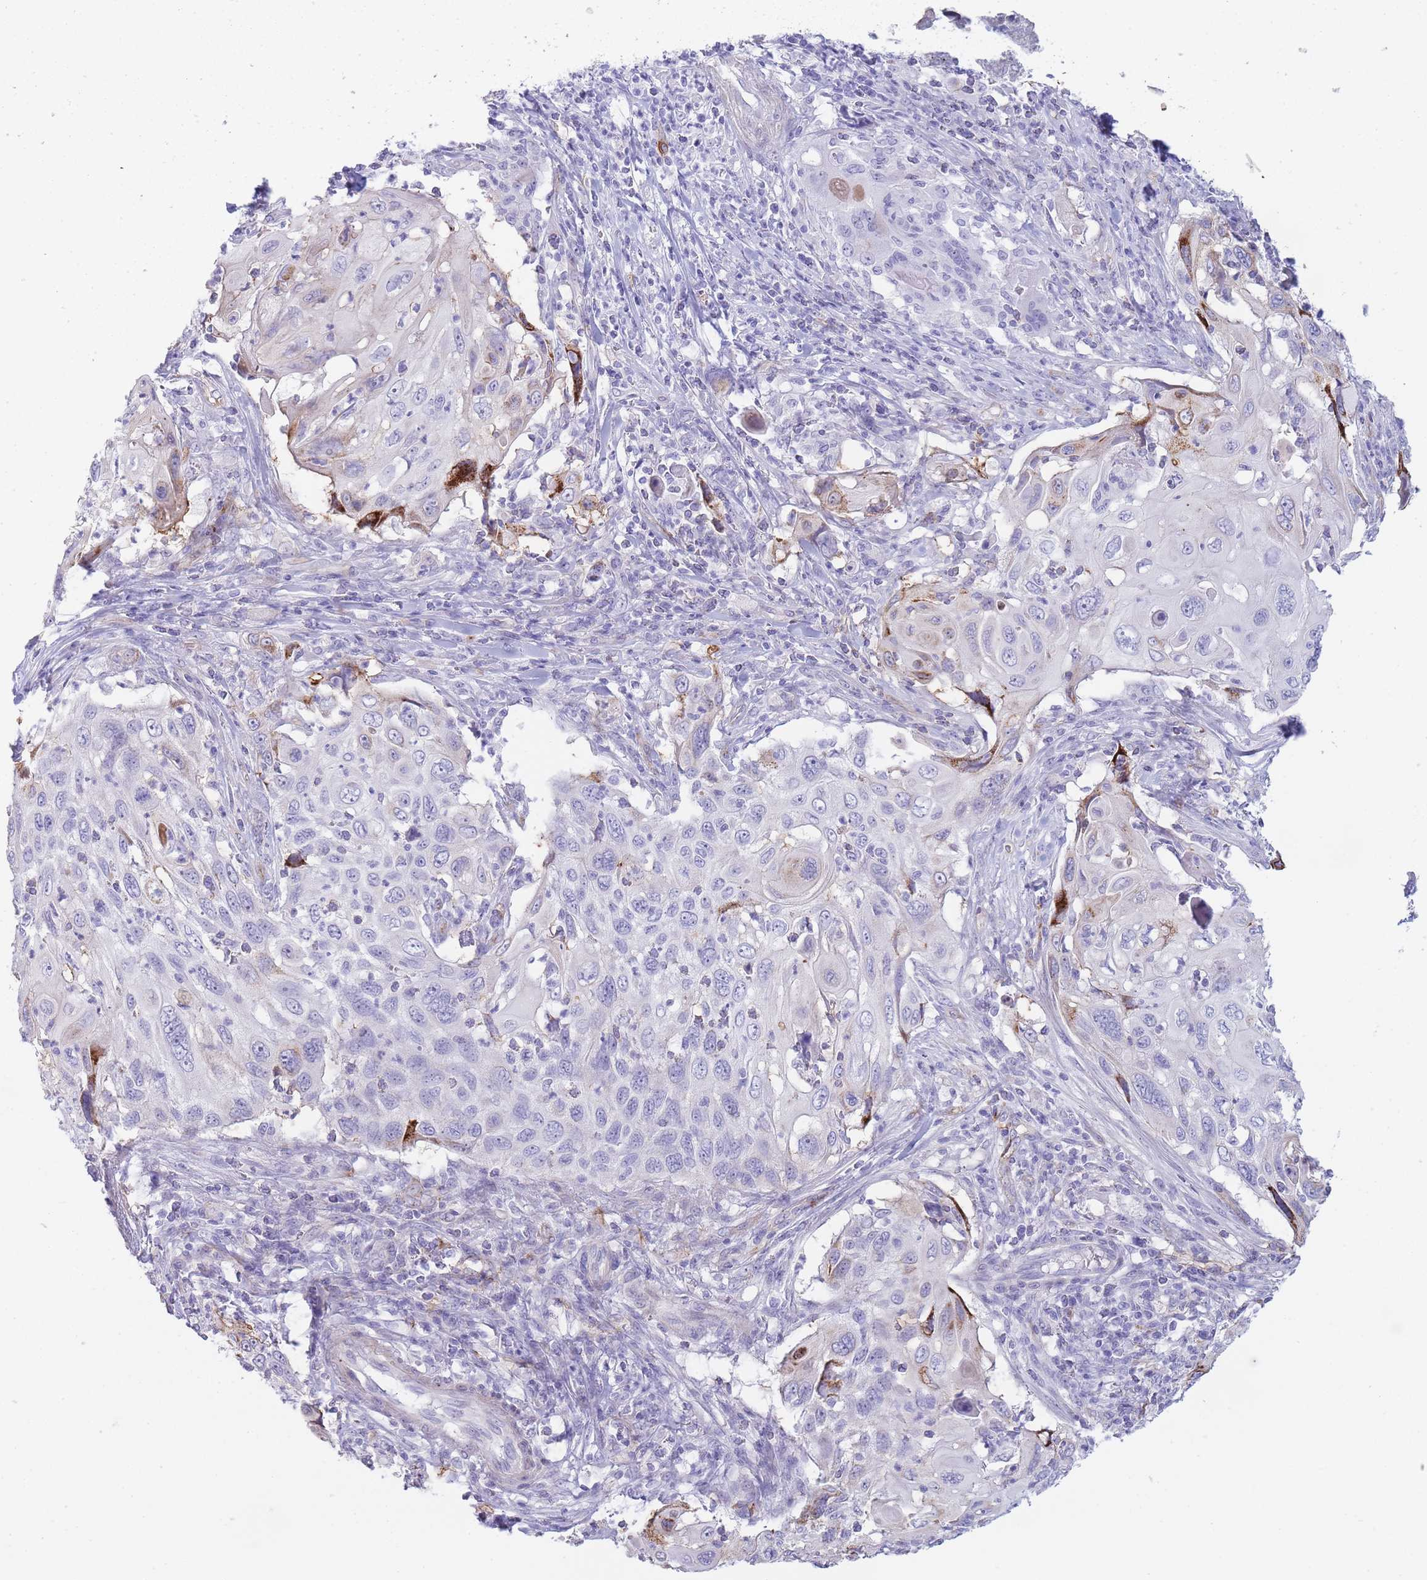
{"staining": {"intensity": "strong", "quantity": "<25%", "location": "cytoplasmic/membranous"}, "tissue": "cervical cancer", "cell_type": "Tumor cells", "image_type": "cancer", "snomed": [{"axis": "morphology", "description": "Squamous cell carcinoma, NOS"}, {"axis": "topography", "description": "Cervix"}], "caption": "Human cervical cancer stained with a protein marker shows strong staining in tumor cells.", "gene": "UTP14A", "patient": {"sex": "female", "age": 70}}